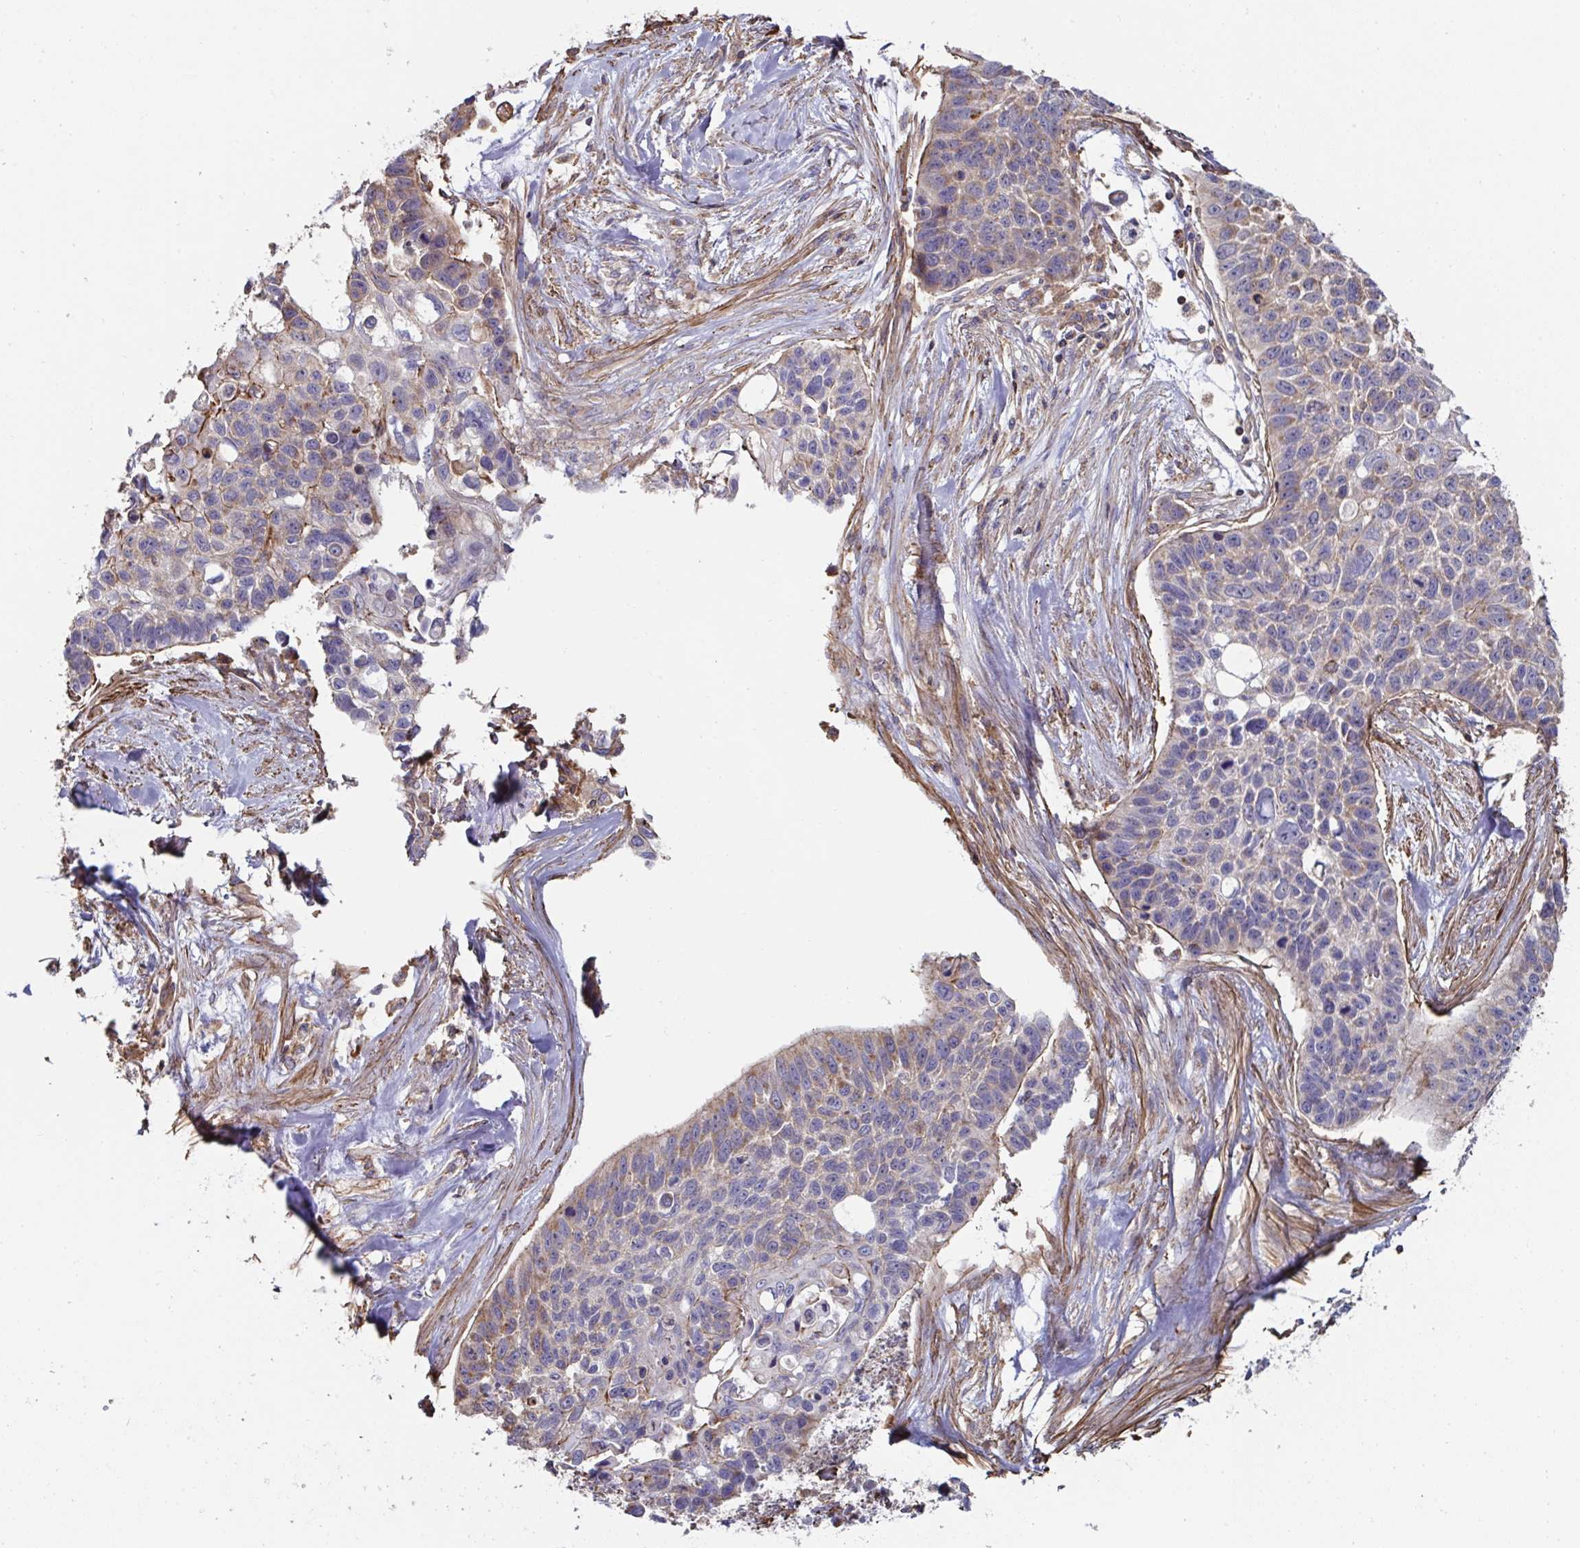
{"staining": {"intensity": "moderate", "quantity": "<25%", "location": "cytoplasmic/membranous"}, "tissue": "lung cancer", "cell_type": "Tumor cells", "image_type": "cancer", "snomed": [{"axis": "morphology", "description": "Squamous cell carcinoma, NOS"}, {"axis": "topography", "description": "Lung"}], "caption": "Tumor cells display moderate cytoplasmic/membranous staining in about <25% of cells in lung cancer. (DAB (3,3'-diaminobenzidine) IHC, brown staining for protein, blue staining for nuclei).", "gene": "DZANK1", "patient": {"sex": "male", "age": 62}}